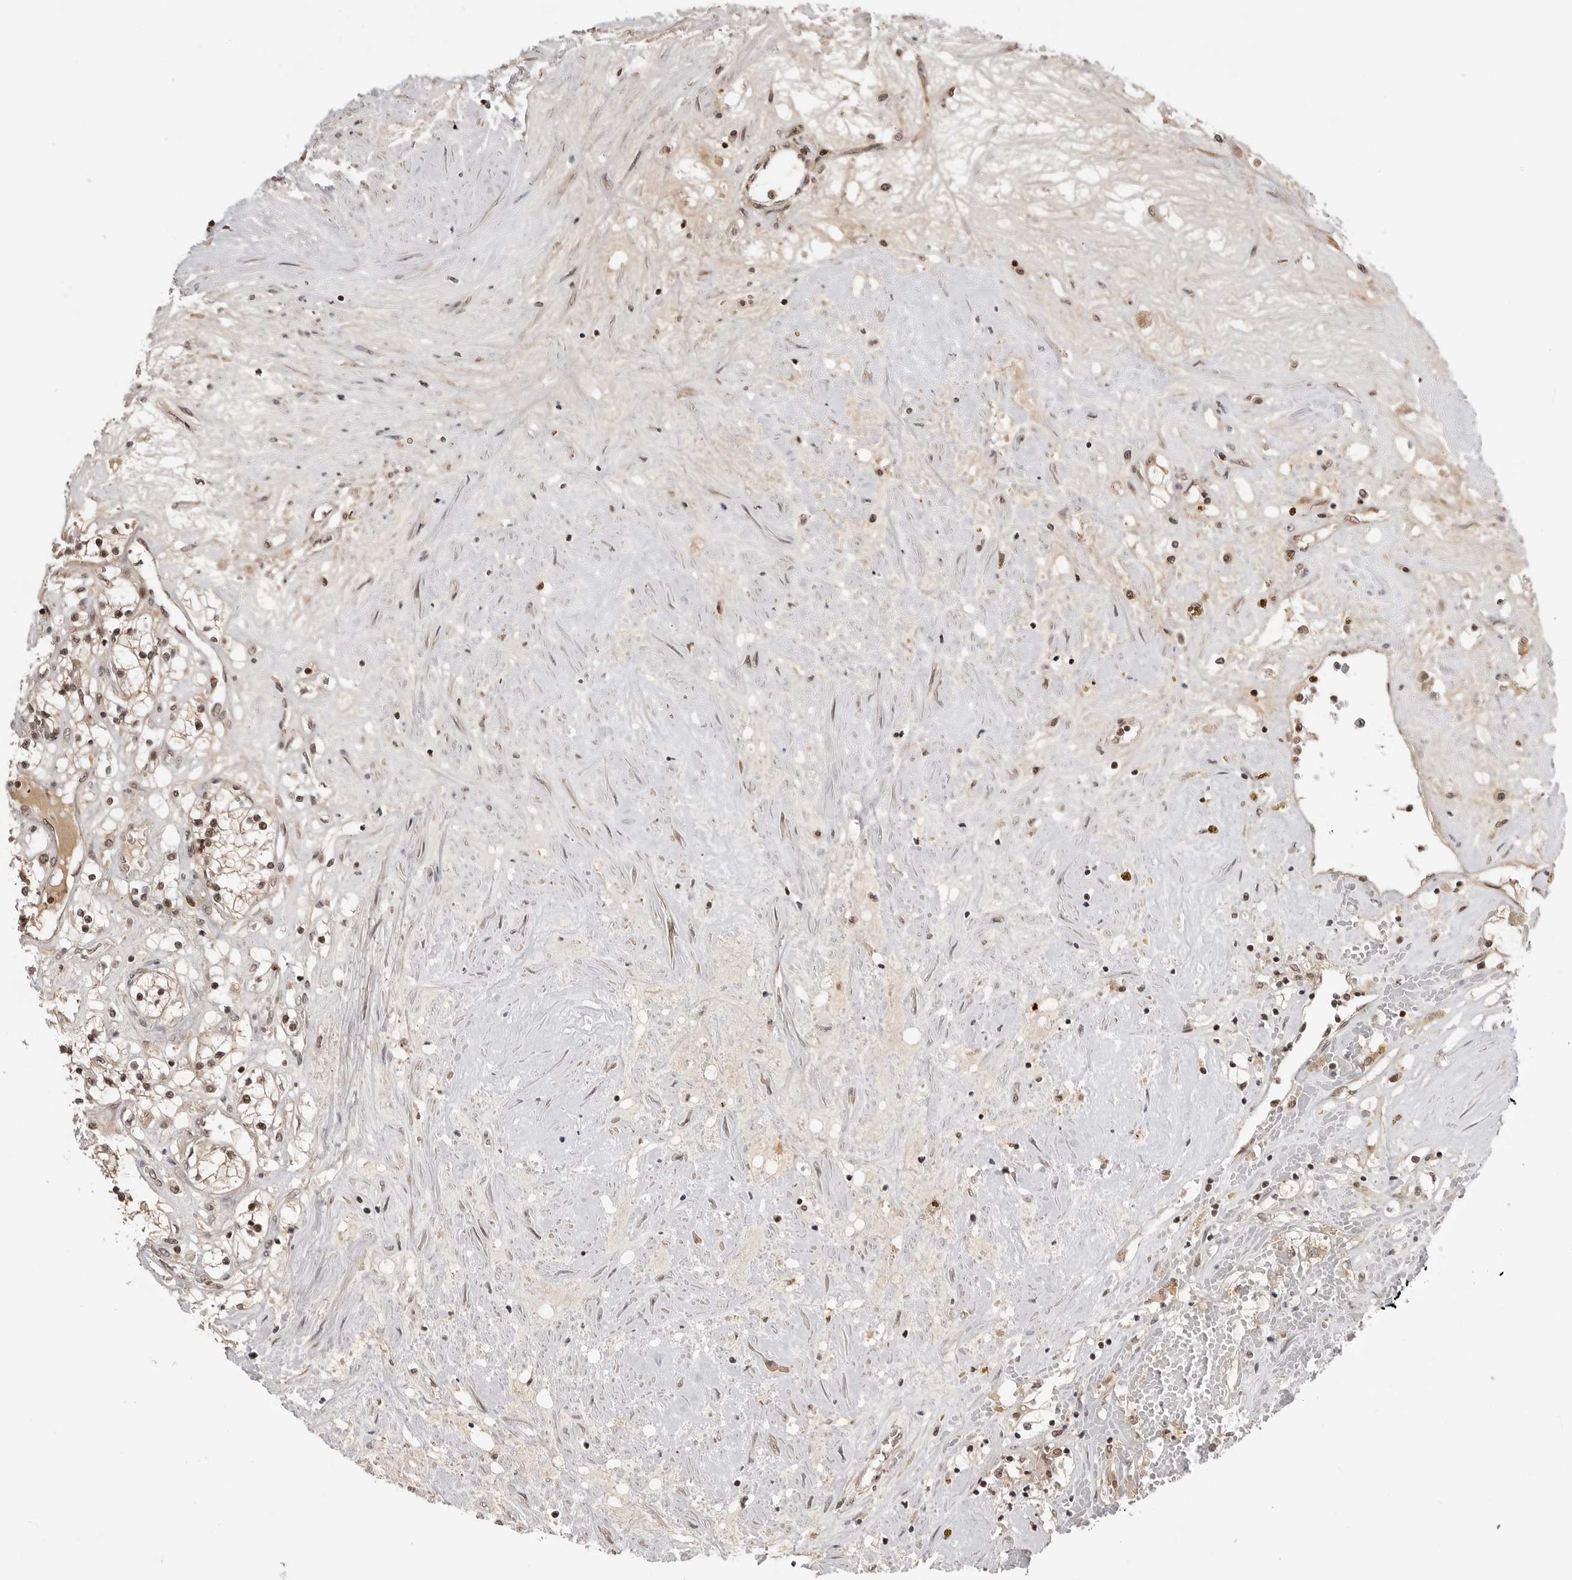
{"staining": {"intensity": "moderate", "quantity": ">75%", "location": "nuclear"}, "tissue": "renal cancer", "cell_type": "Tumor cells", "image_type": "cancer", "snomed": [{"axis": "morphology", "description": "Normal tissue, NOS"}, {"axis": "morphology", "description": "Adenocarcinoma, NOS"}, {"axis": "topography", "description": "Kidney"}], "caption": "Brown immunohistochemical staining in adenocarcinoma (renal) demonstrates moderate nuclear expression in about >75% of tumor cells.", "gene": "C8orf33", "patient": {"sex": "male", "age": 68}}